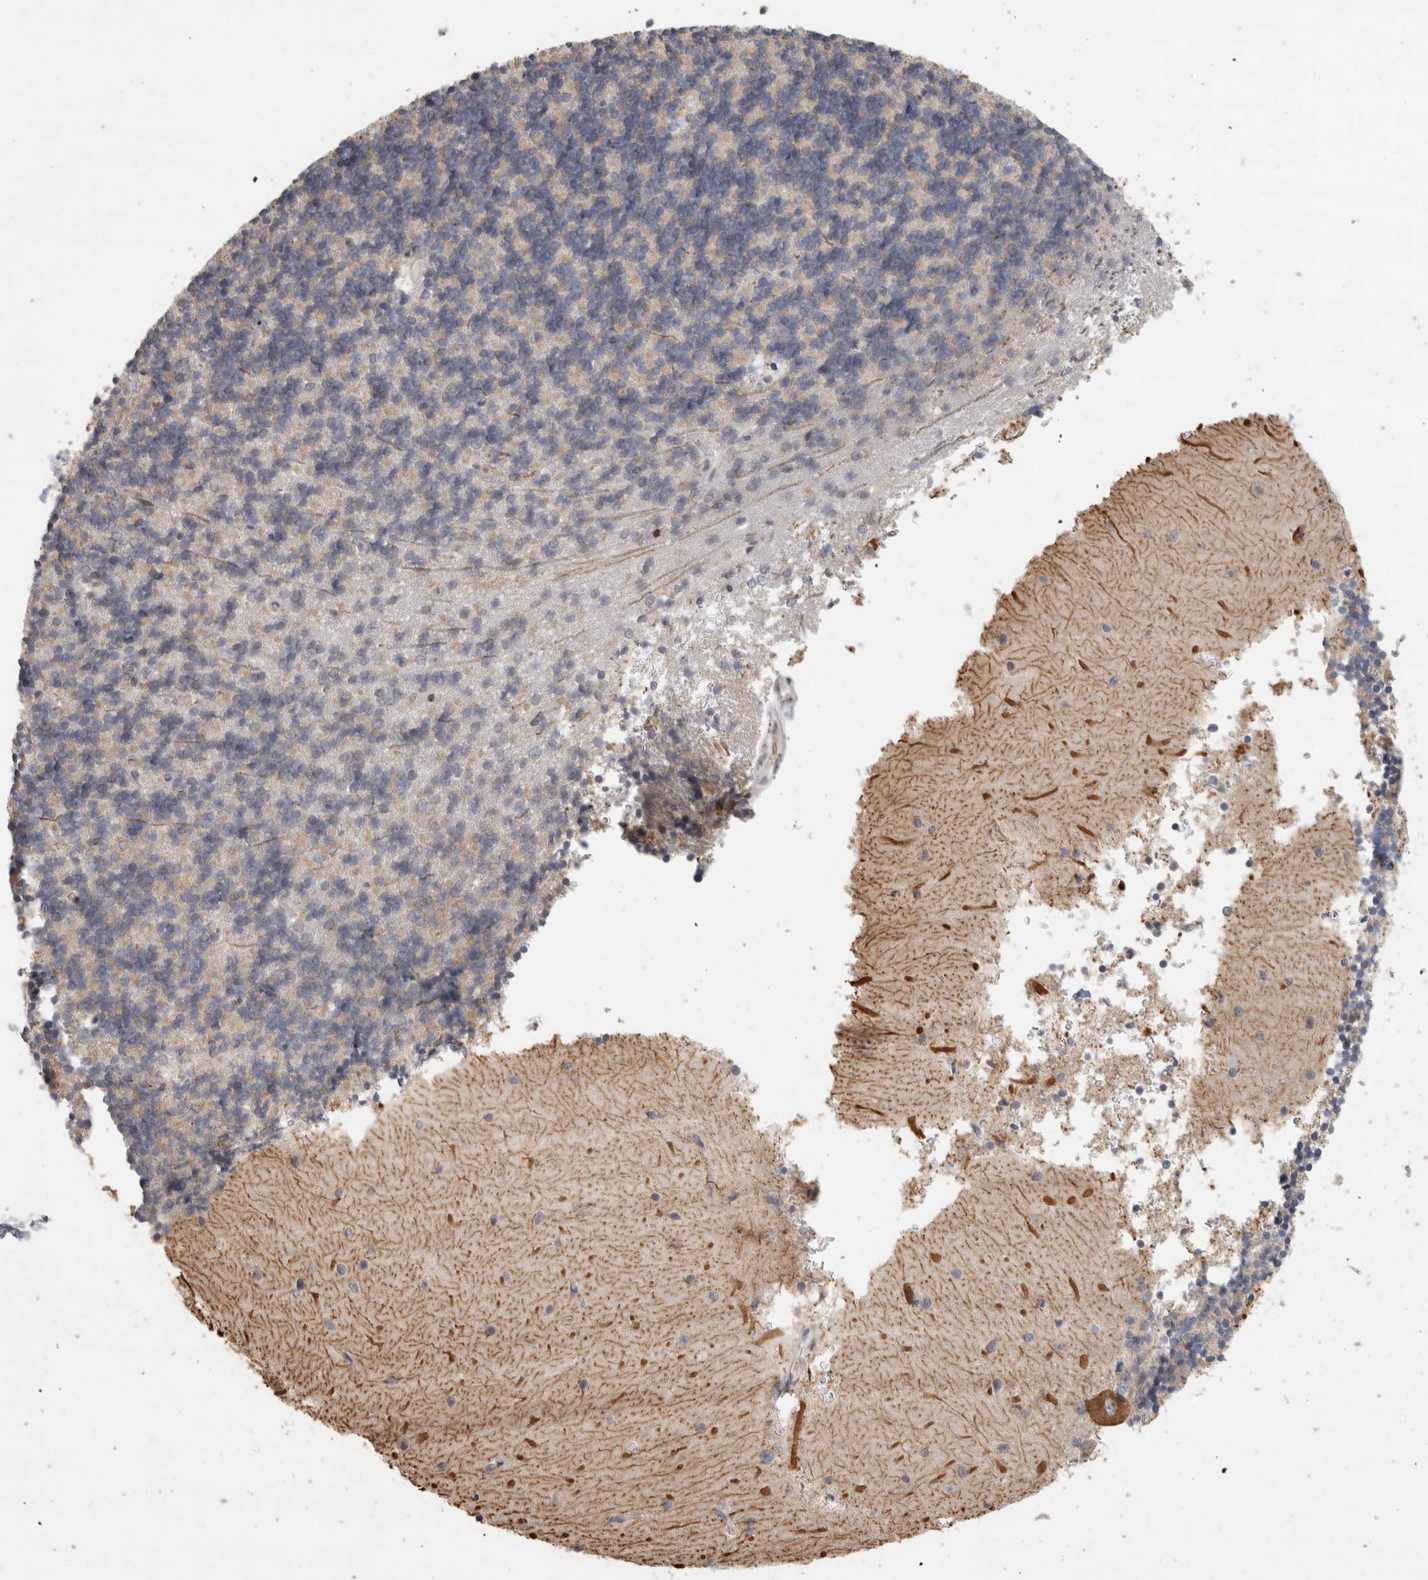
{"staining": {"intensity": "negative", "quantity": "none", "location": "none"}, "tissue": "cerebellum", "cell_type": "Cells in granular layer", "image_type": "normal", "snomed": [{"axis": "morphology", "description": "Normal tissue, NOS"}, {"axis": "topography", "description": "Cerebellum"}], "caption": "There is no significant staining in cells in granular layer of cerebellum. (IHC, brightfield microscopy, high magnification).", "gene": "C8orf58", "patient": {"sex": "male", "age": 37}}